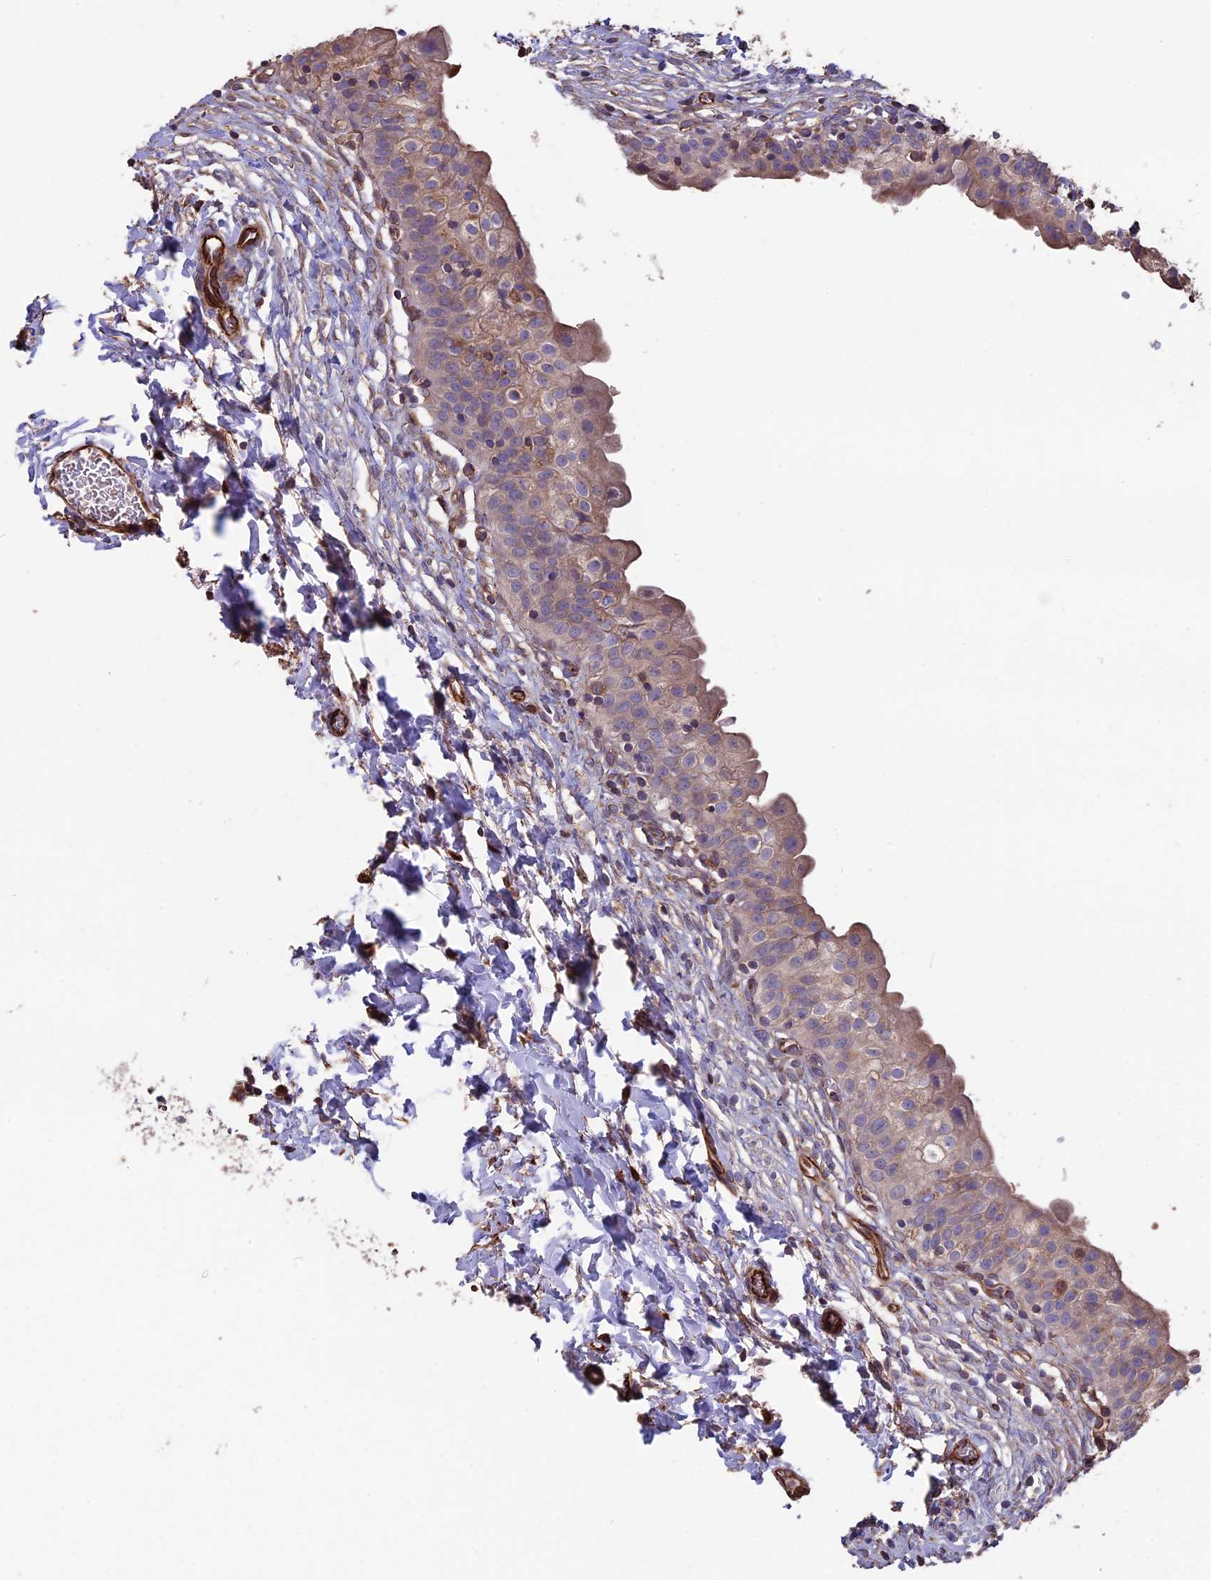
{"staining": {"intensity": "weak", "quantity": "25%-75%", "location": "cytoplasmic/membranous"}, "tissue": "urinary bladder", "cell_type": "Urothelial cells", "image_type": "normal", "snomed": [{"axis": "morphology", "description": "Normal tissue, NOS"}, {"axis": "topography", "description": "Urinary bladder"}], "caption": "This image displays immunohistochemistry staining of benign urinary bladder, with low weak cytoplasmic/membranous expression in about 25%-75% of urothelial cells.", "gene": "SEH1L", "patient": {"sex": "male", "age": 55}}